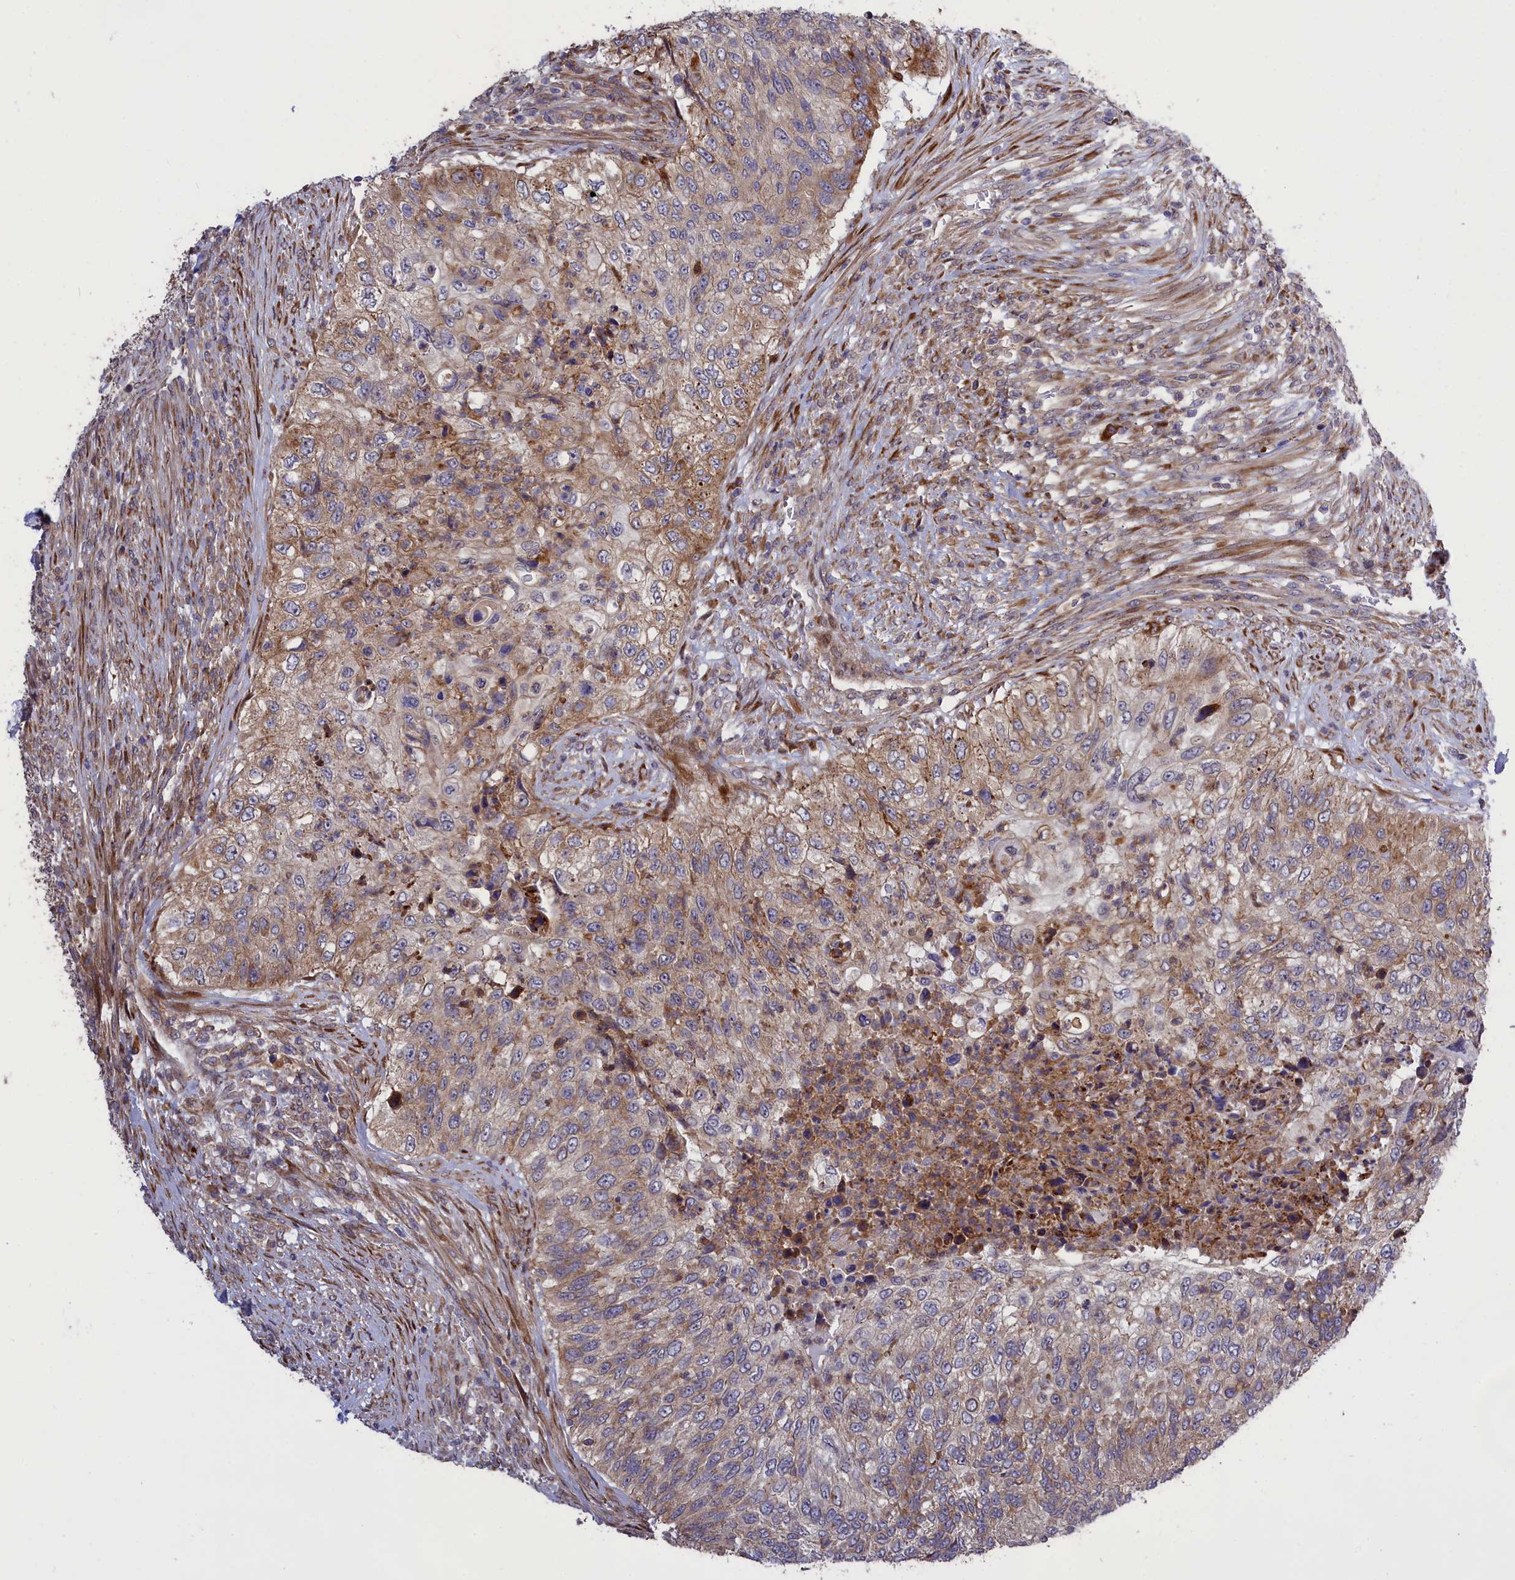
{"staining": {"intensity": "moderate", "quantity": "<25%", "location": "cytoplasmic/membranous"}, "tissue": "urothelial cancer", "cell_type": "Tumor cells", "image_type": "cancer", "snomed": [{"axis": "morphology", "description": "Urothelial carcinoma, High grade"}, {"axis": "topography", "description": "Urinary bladder"}], "caption": "DAB (3,3'-diaminobenzidine) immunohistochemical staining of human urothelial cancer exhibits moderate cytoplasmic/membranous protein expression in about <25% of tumor cells.", "gene": "DDX60L", "patient": {"sex": "female", "age": 60}}